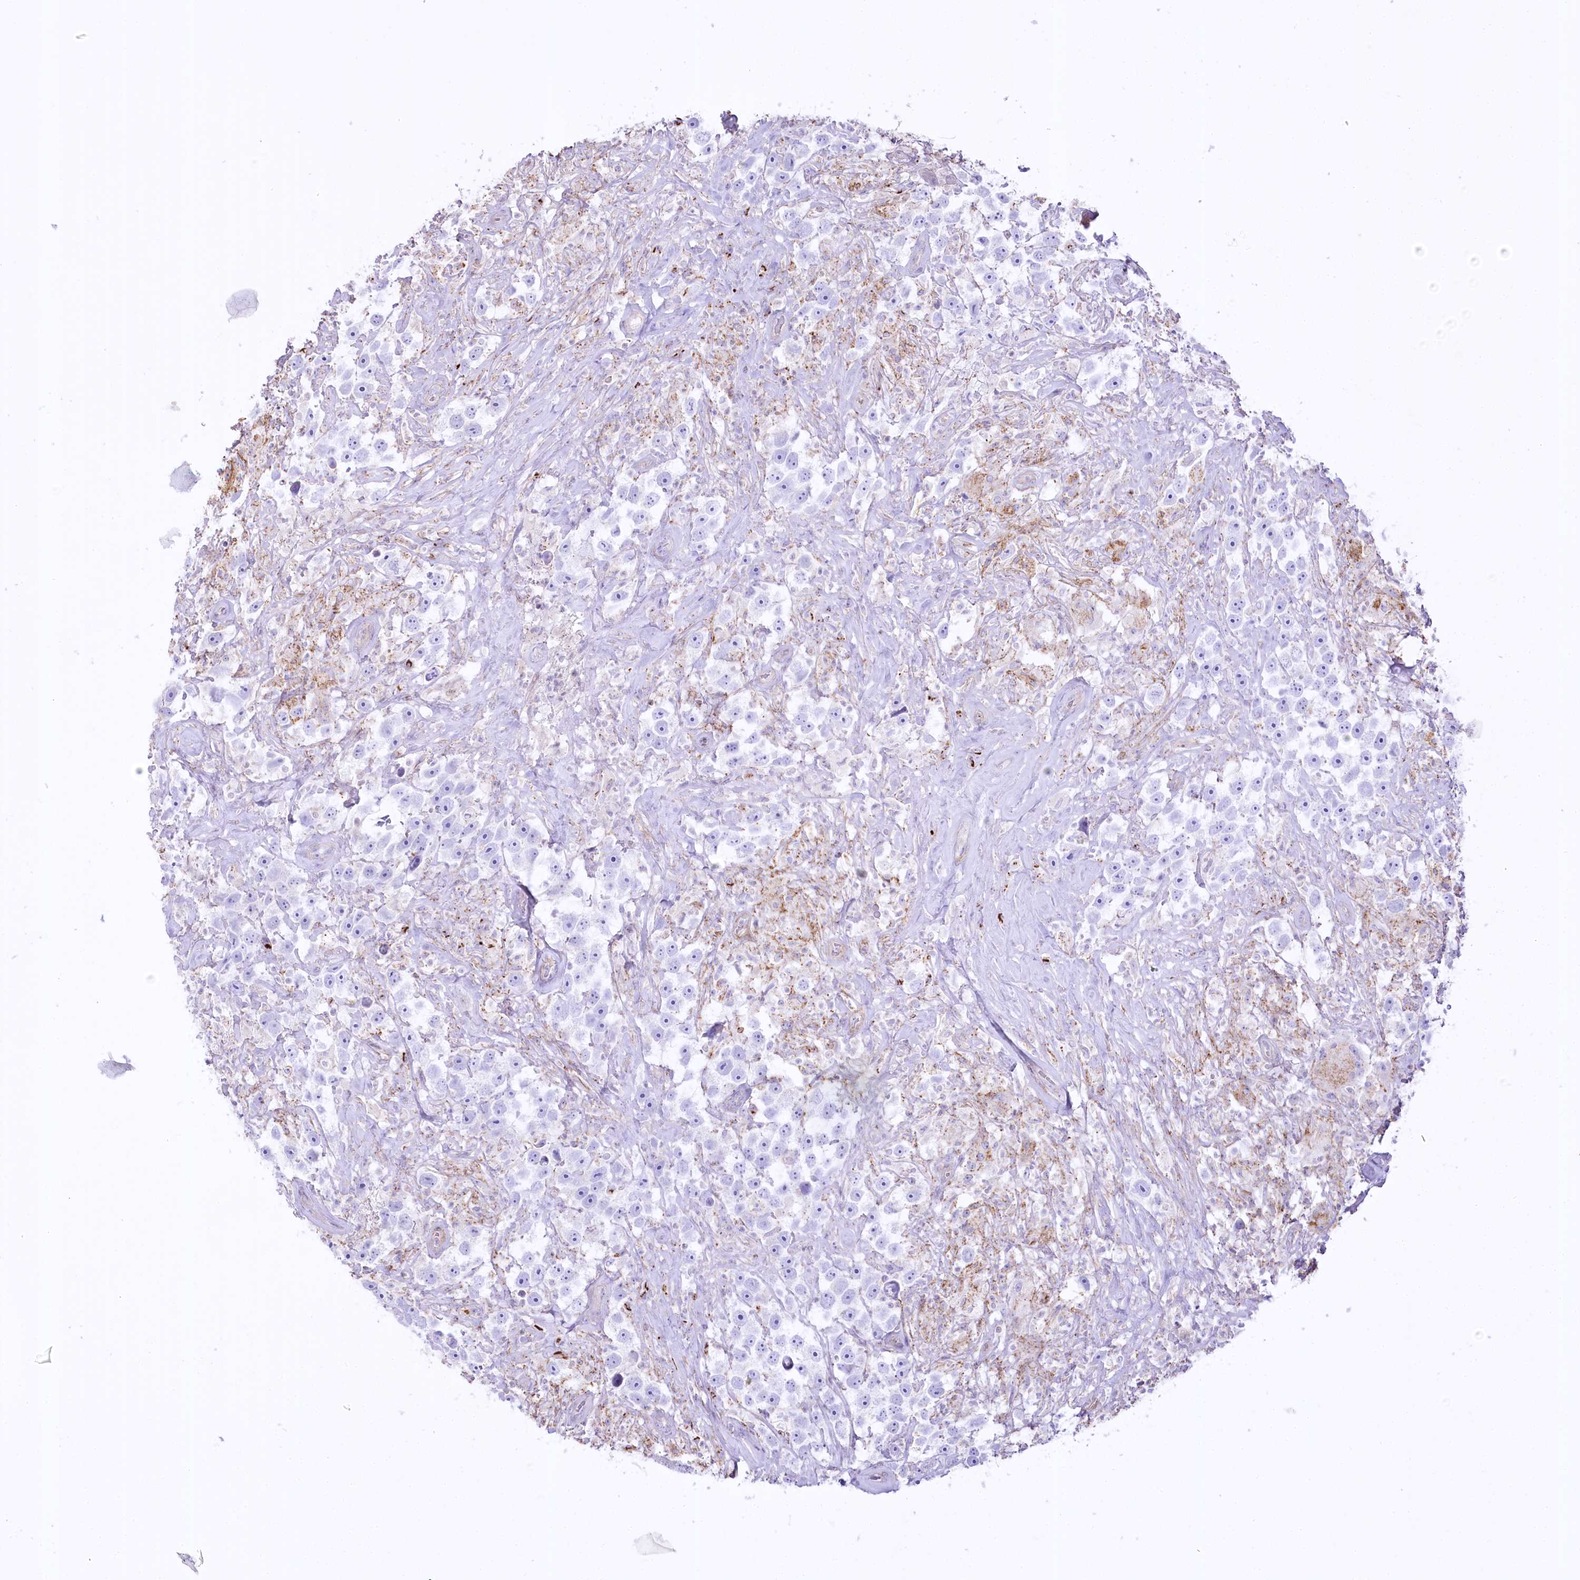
{"staining": {"intensity": "negative", "quantity": "none", "location": "none"}, "tissue": "testis cancer", "cell_type": "Tumor cells", "image_type": "cancer", "snomed": [{"axis": "morphology", "description": "Seminoma, NOS"}, {"axis": "topography", "description": "Testis"}], "caption": "Immunohistochemical staining of seminoma (testis) shows no significant positivity in tumor cells. Brightfield microscopy of immunohistochemistry (IHC) stained with DAB (brown) and hematoxylin (blue), captured at high magnification.", "gene": "FAM216A", "patient": {"sex": "male", "age": 49}}